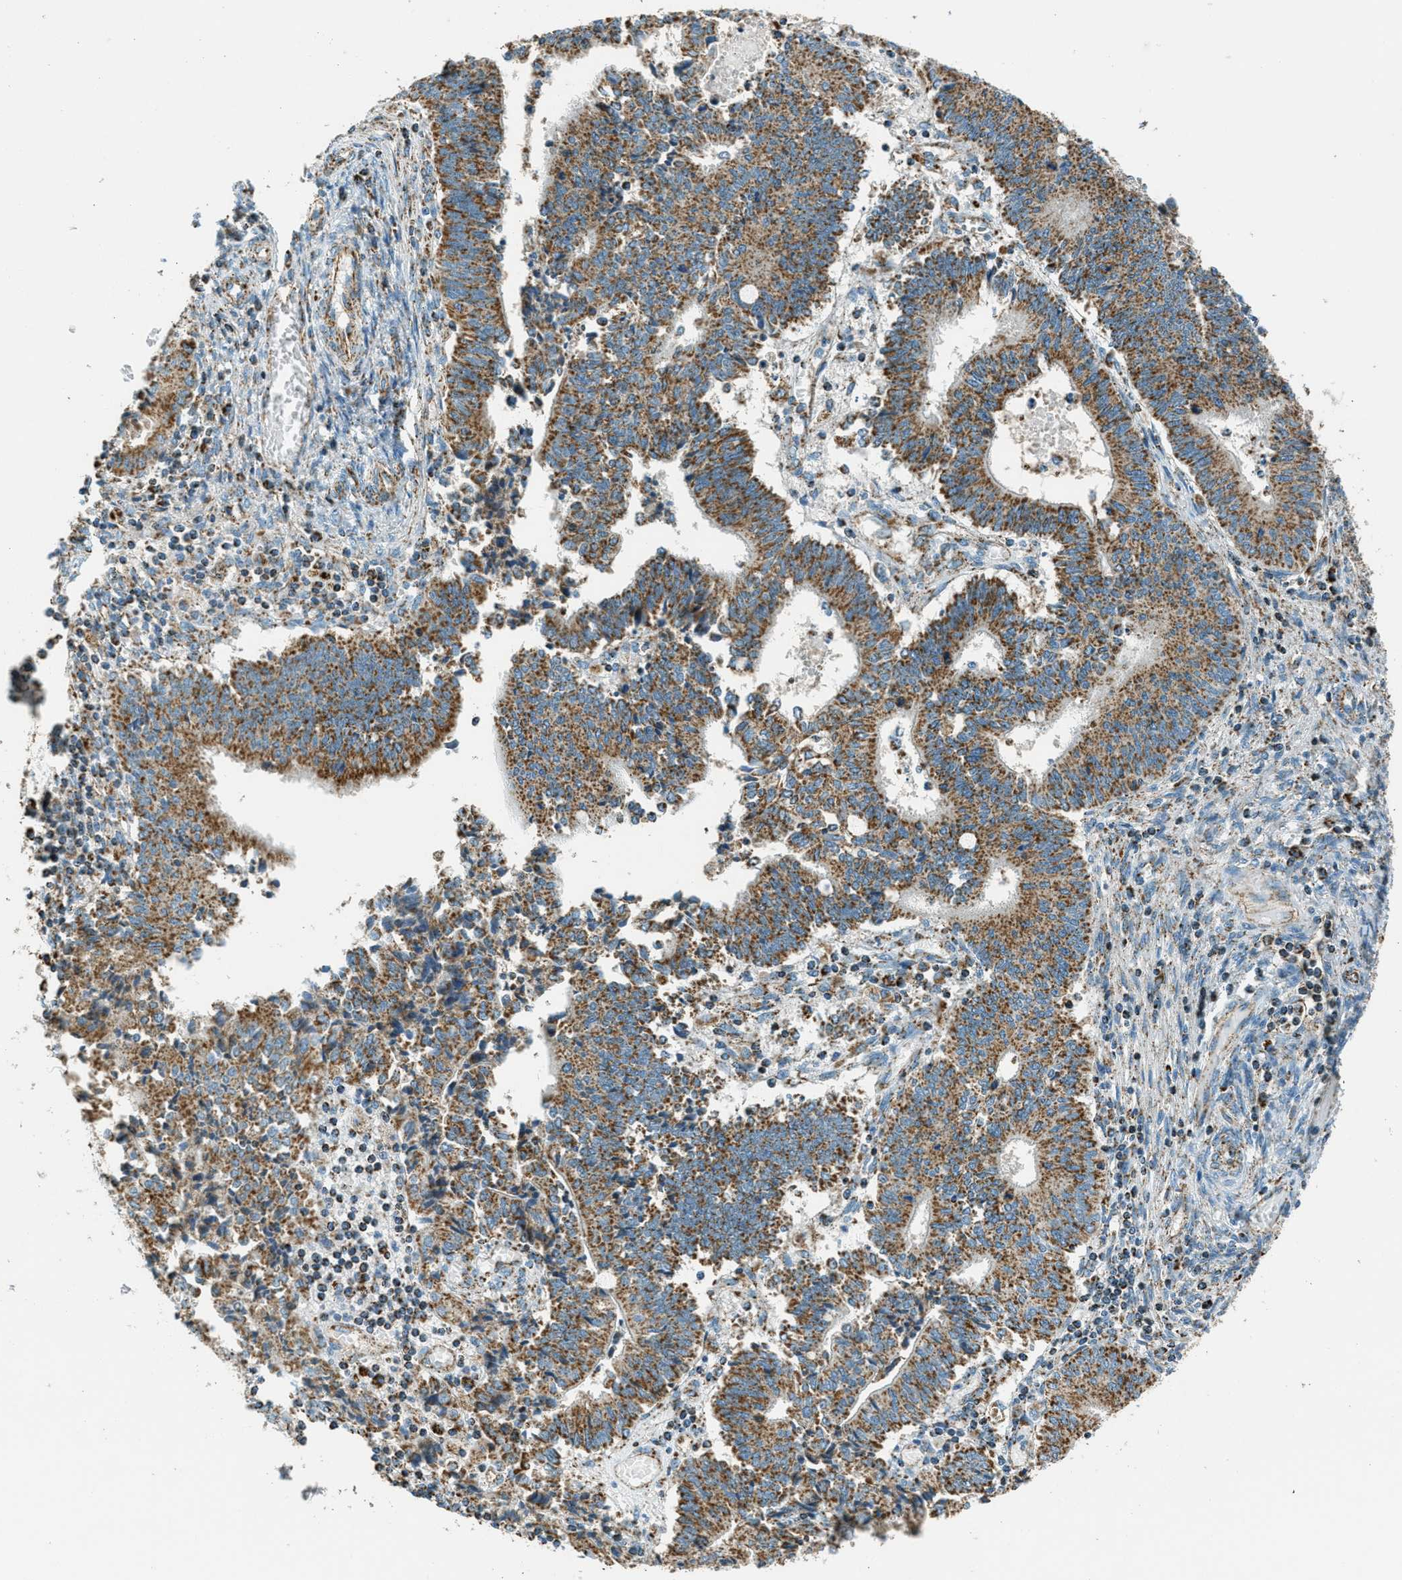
{"staining": {"intensity": "moderate", "quantity": ">75%", "location": "cytoplasmic/membranous"}, "tissue": "cervical cancer", "cell_type": "Tumor cells", "image_type": "cancer", "snomed": [{"axis": "morphology", "description": "Adenocarcinoma, NOS"}, {"axis": "topography", "description": "Cervix"}], "caption": "The histopathology image reveals immunohistochemical staining of cervical cancer. There is moderate cytoplasmic/membranous positivity is identified in approximately >75% of tumor cells. (DAB (3,3'-diaminobenzidine) IHC, brown staining for protein, blue staining for nuclei).", "gene": "CHST15", "patient": {"sex": "female", "age": 44}}